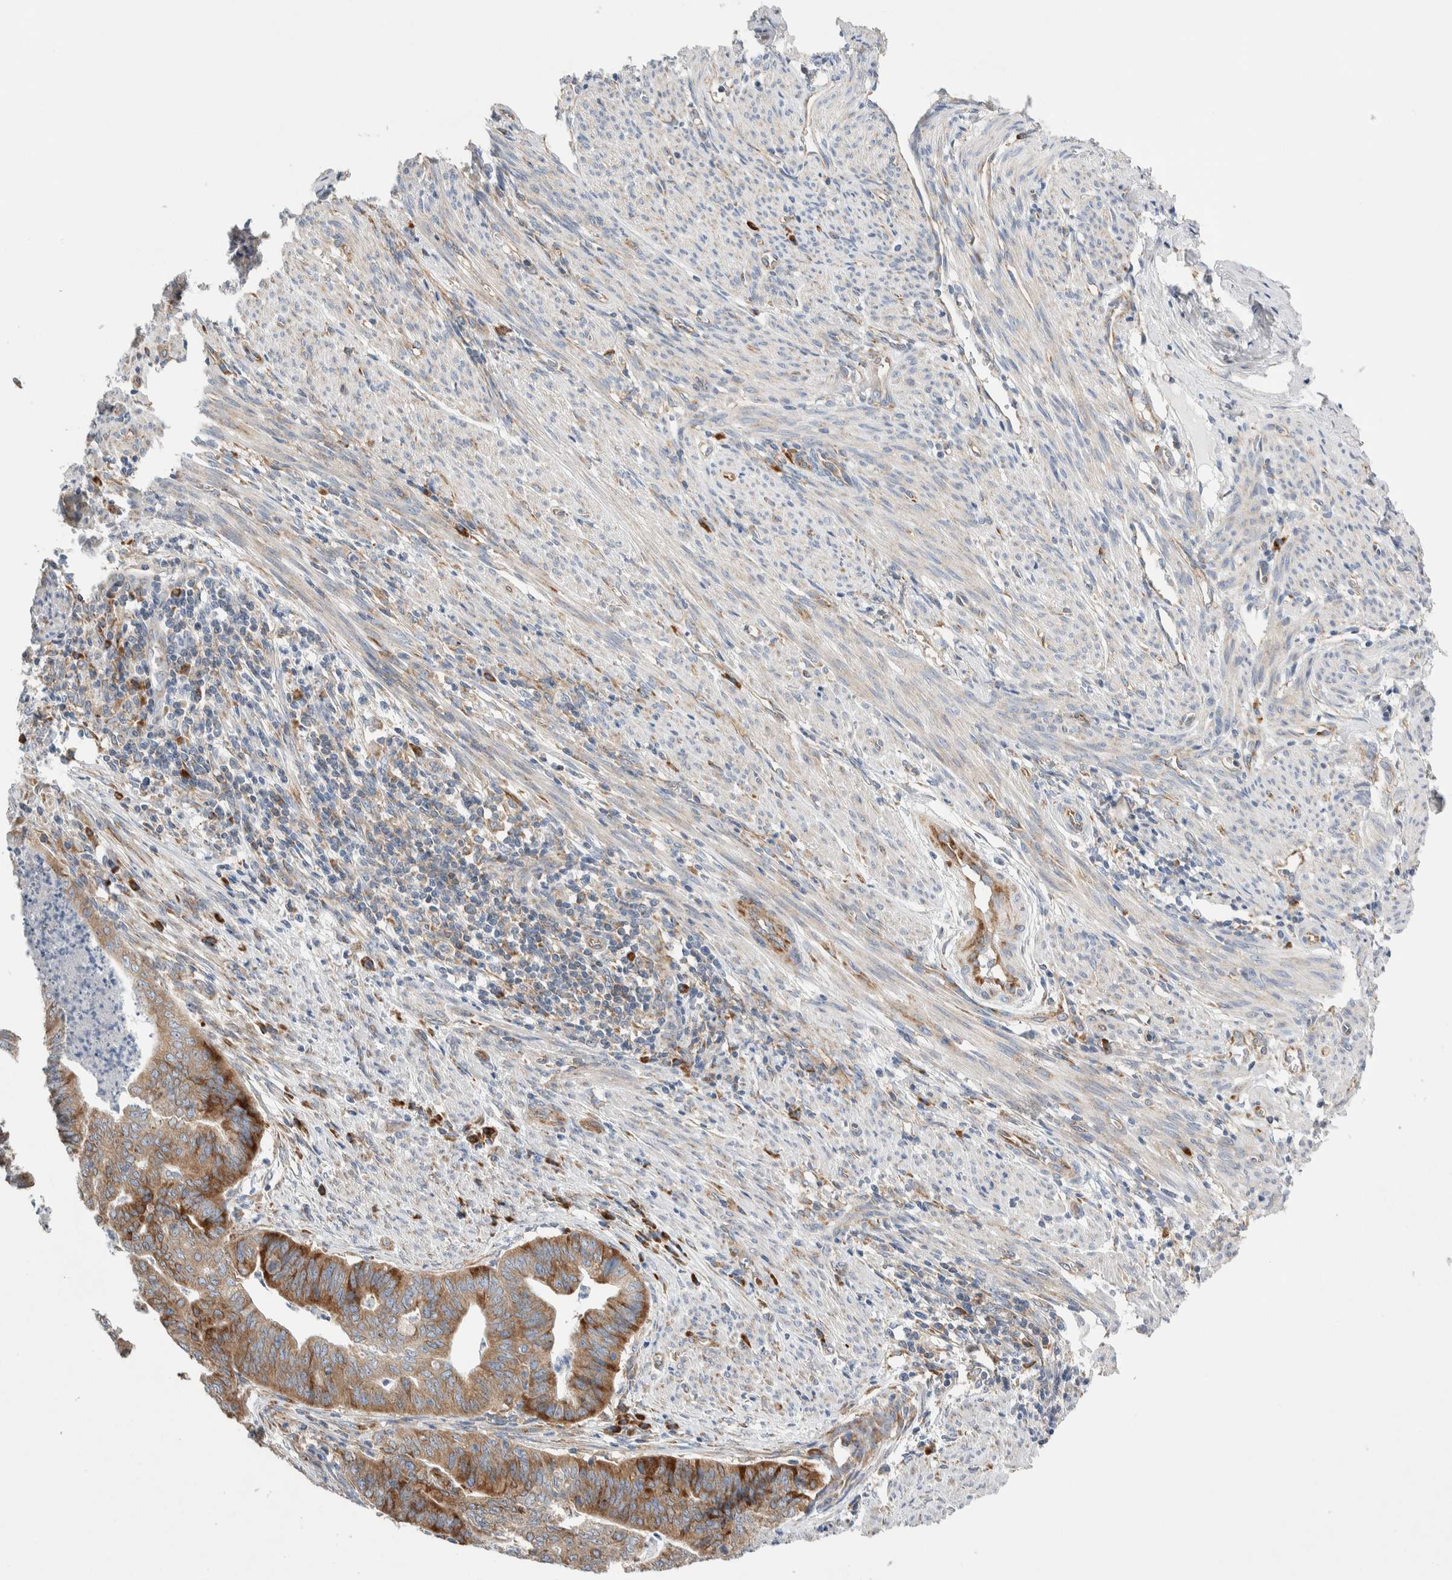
{"staining": {"intensity": "moderate", "quantity": ">75%", "location": "cytoplasmic/membranous"}, "tissue": "endometrial cancer", "cell_type": "Tumor cells", "image_type": "cancer", "snomed": [{"axis": "morphology", "description": "Polyp, NOS"}, {"axis": "morphology", "description": "Adenocarcinoma, NOS"}, {"axis": "morphology", "description": "Adenoma, NOS"}, {"axis": "topography", "description": "Endometrium"}], "caption": "Immunohistochemical staining of human endometrial cancer reveals medium levels of moderate cytoplasmic/membranous expression in about >75% of tumor cells.", "gene": "RACK1", "patient": {"sex": "female", "age": 79}}